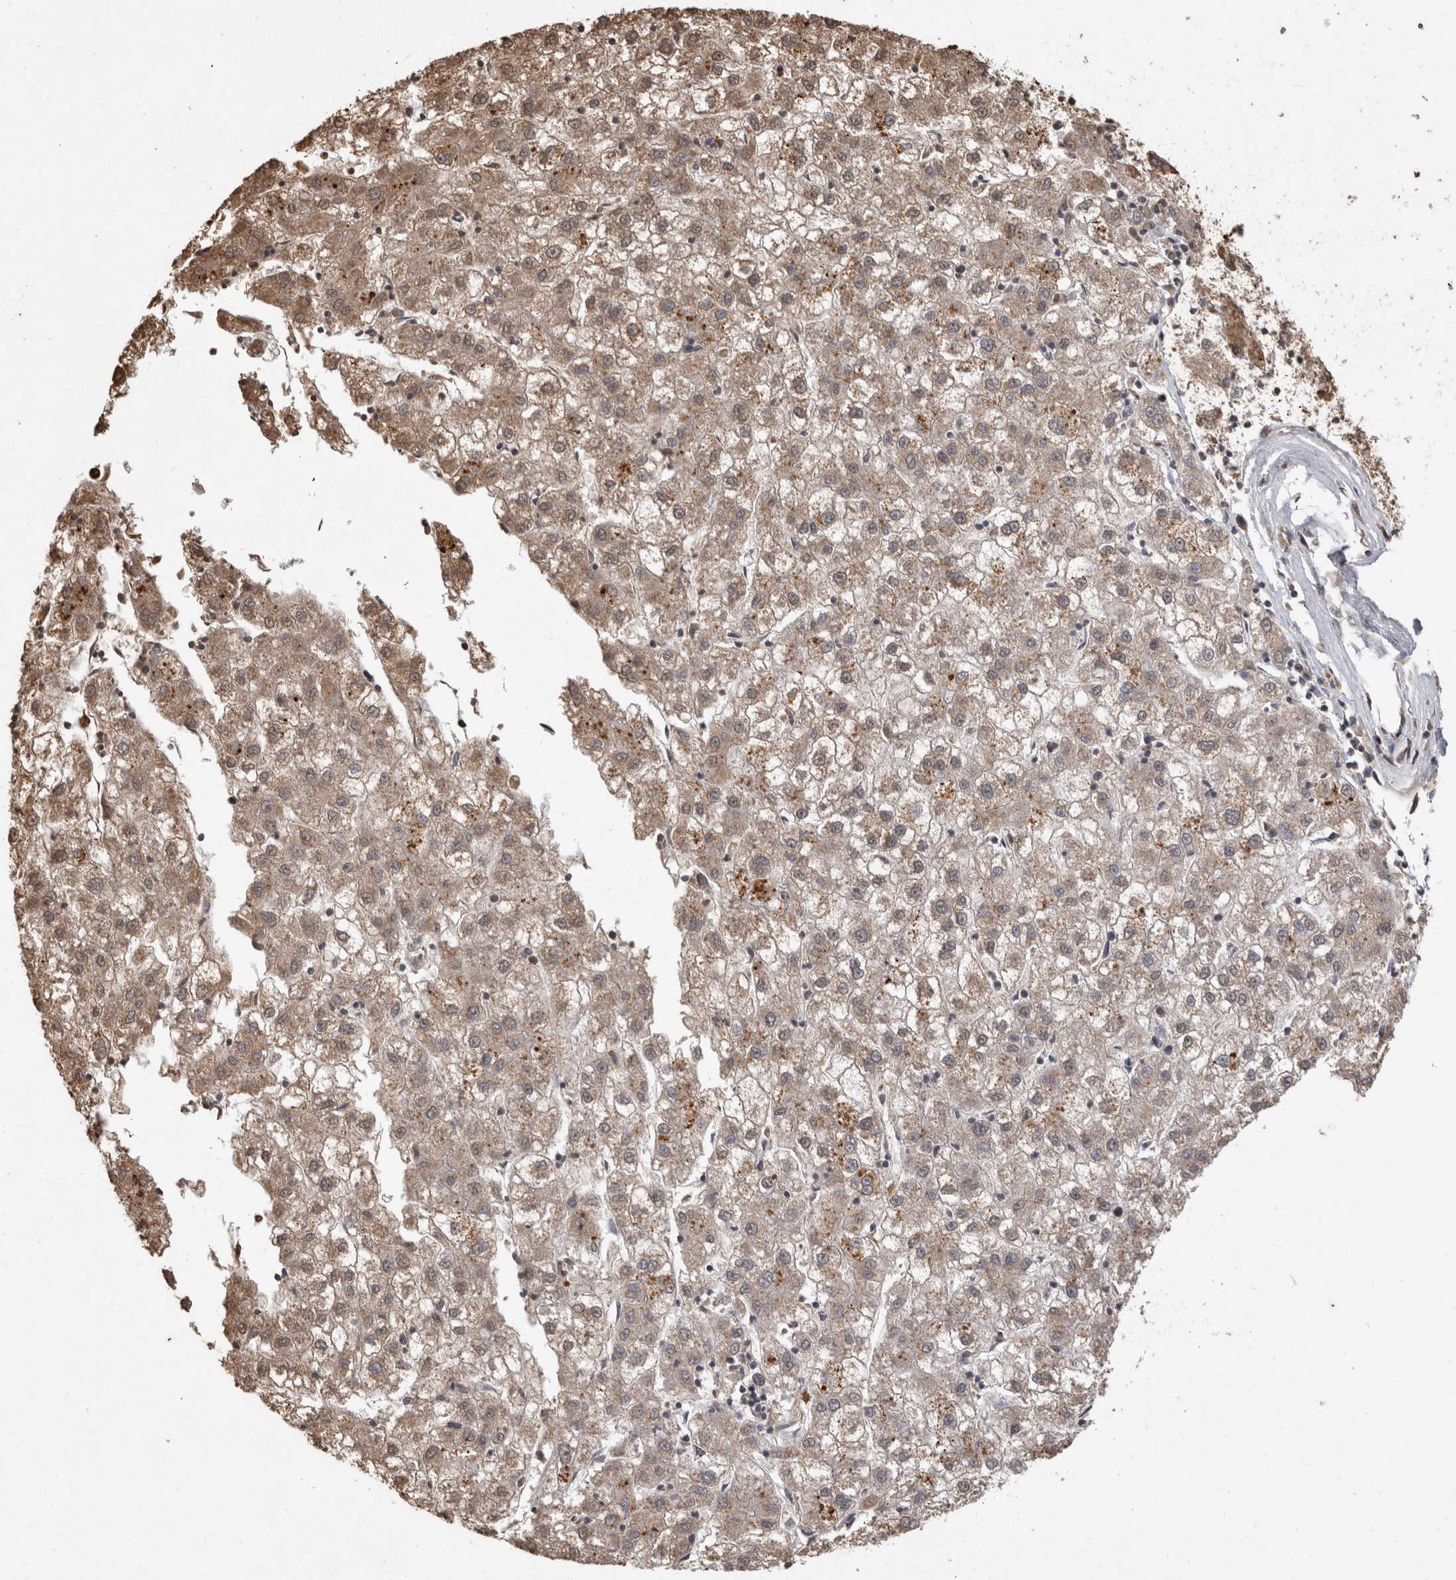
{"staining": {"intensity": "moderate", "quantity": "25%-75%", "location": "cytoplasmic/membranous"}, "tissue": "liver cancer", "cell_type": "Tumor cells", "image_type": "cancer", "snomed": [{"axis": "morphology", "description": "Carcinoma, Hepatocellular, NOS"}, {"axis": "topography", "description": "Liver"}], "caption": "Immunohistochemistry (IHC) image of neoplastic tissue: human hepatocellular carcinoma (liver) stained using immunohistochemistry reveals medium levels of moderate protein expression localized specifically in the cytoplasmic/membranous of tumor cells, appearing as a cytoplasmic/membranous brown color.", "gene": "SOCS5", "patient": {"sex": "male", "age": 72}}